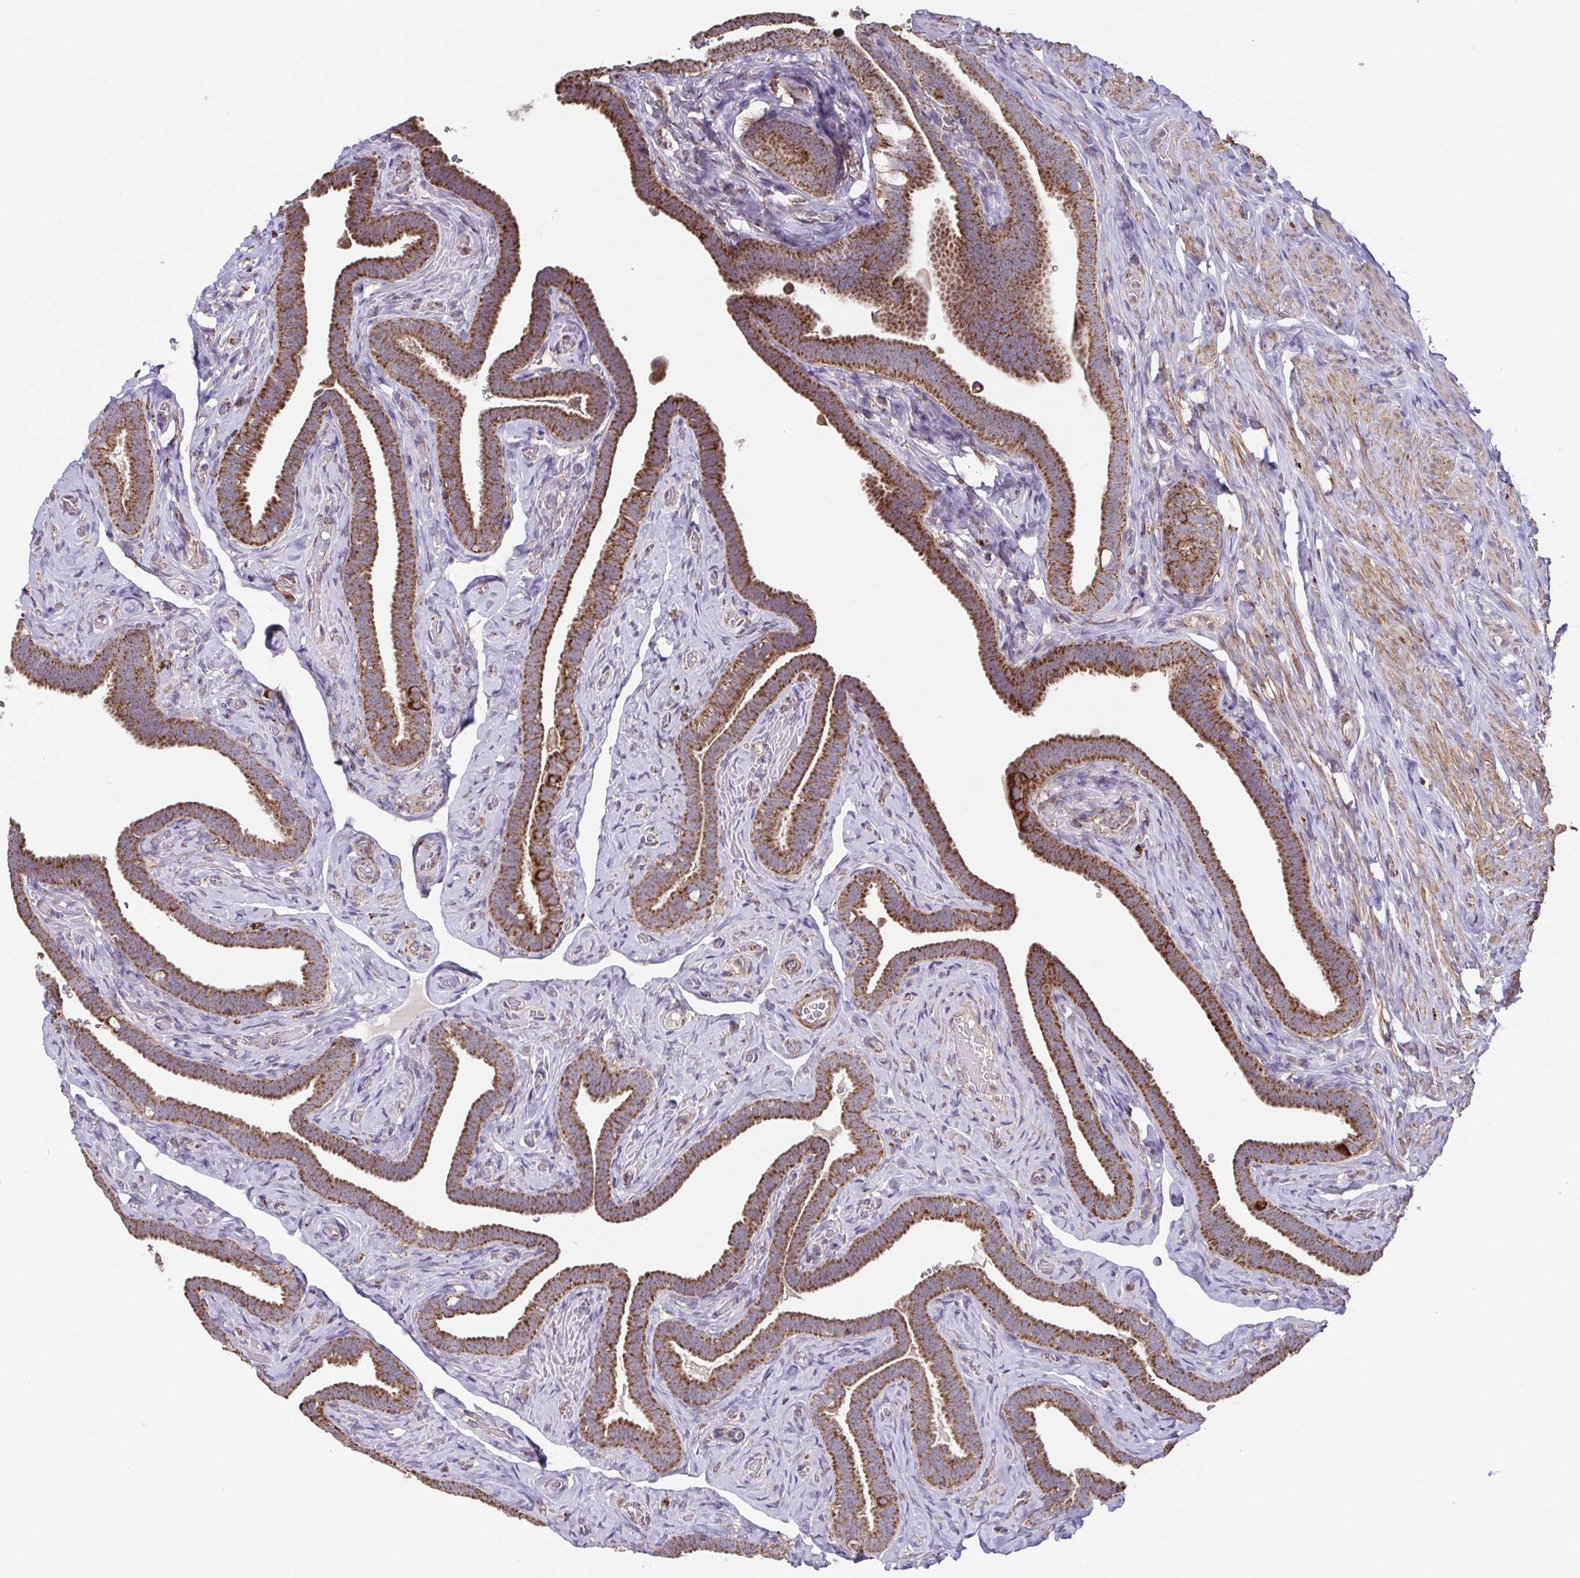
{"staining": {"intensity": "strong", "quantity": ">75%", "location": "cytoplasmic/membranous"}, "tissue": "fallopian tube", "cell_type": "Glandular cells", "image_type": "normal", "snomed": [{"axis": "morphology", "description": "Normal tissue, NOS"}, {"axis": "topography", "description": "Fallopian tube"}], "caption": "Immunohistochemistry image of unremarkable fallopian tube: human fallopian tube stained using IHC displays high levels of strong protein expression localized specifically in the cytoplasmic/membranous of glandular cells, appearing as a cytoplasmic/membranous brown color.", "gene": "DIP2B", "patient": {"sex": "female", "age": 69}}